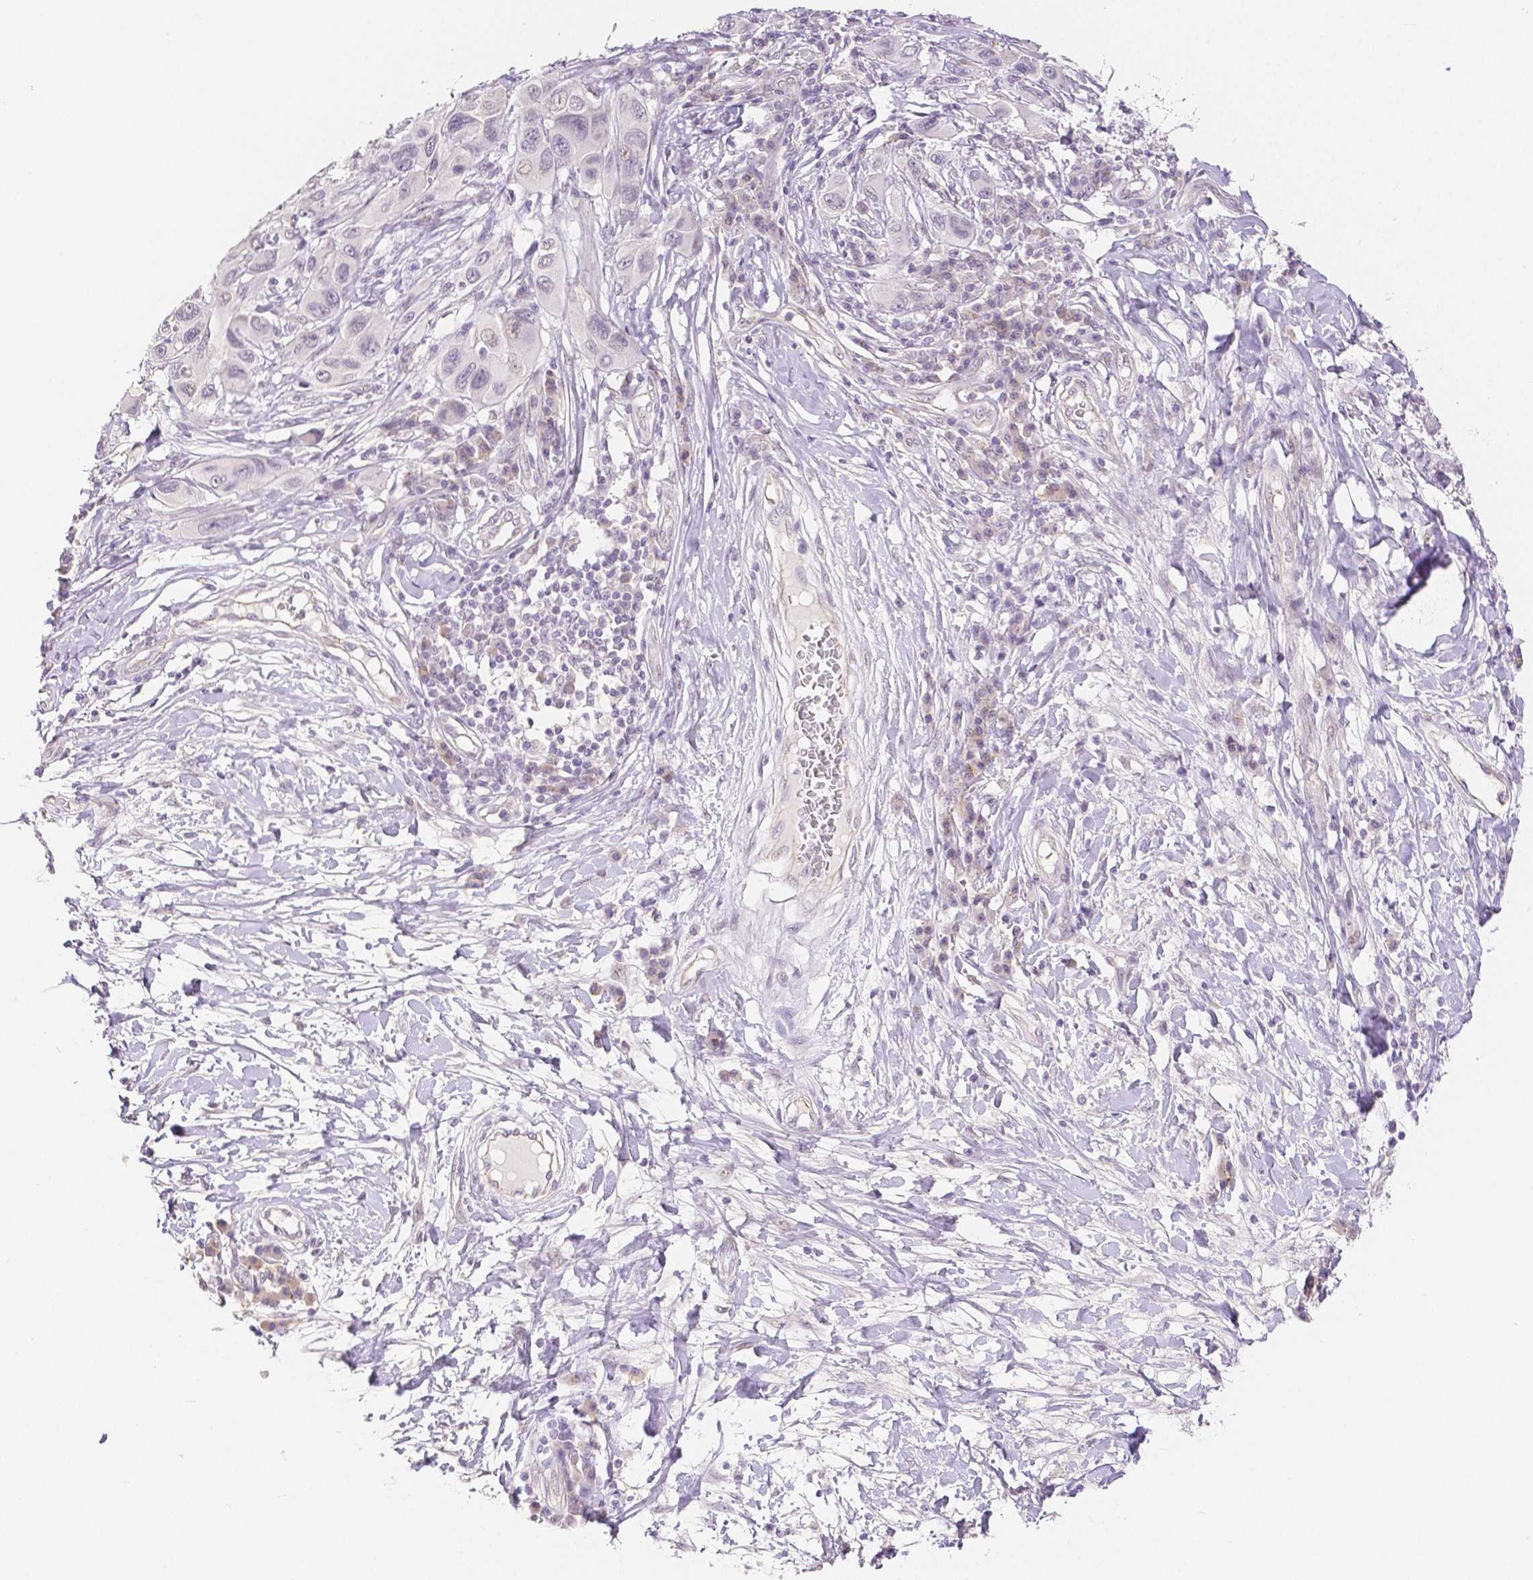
{"staining": {"intensity": "negative", "quantity": "none", "location": "none"}, "tissue": "melanoma", "cell_type": "Tumor cells", "image_type": "cancer", "snomed": [{"axis": "morphology", "description": "Malignant melanoma, NOS"}, {"axis": "topography", "description": "Skin"}], "caption": "A micrograph of human melanoma is negative for staining in tumor cells.", "gene": "OCLN", "patient": {"sex": "male", "age": 53}}